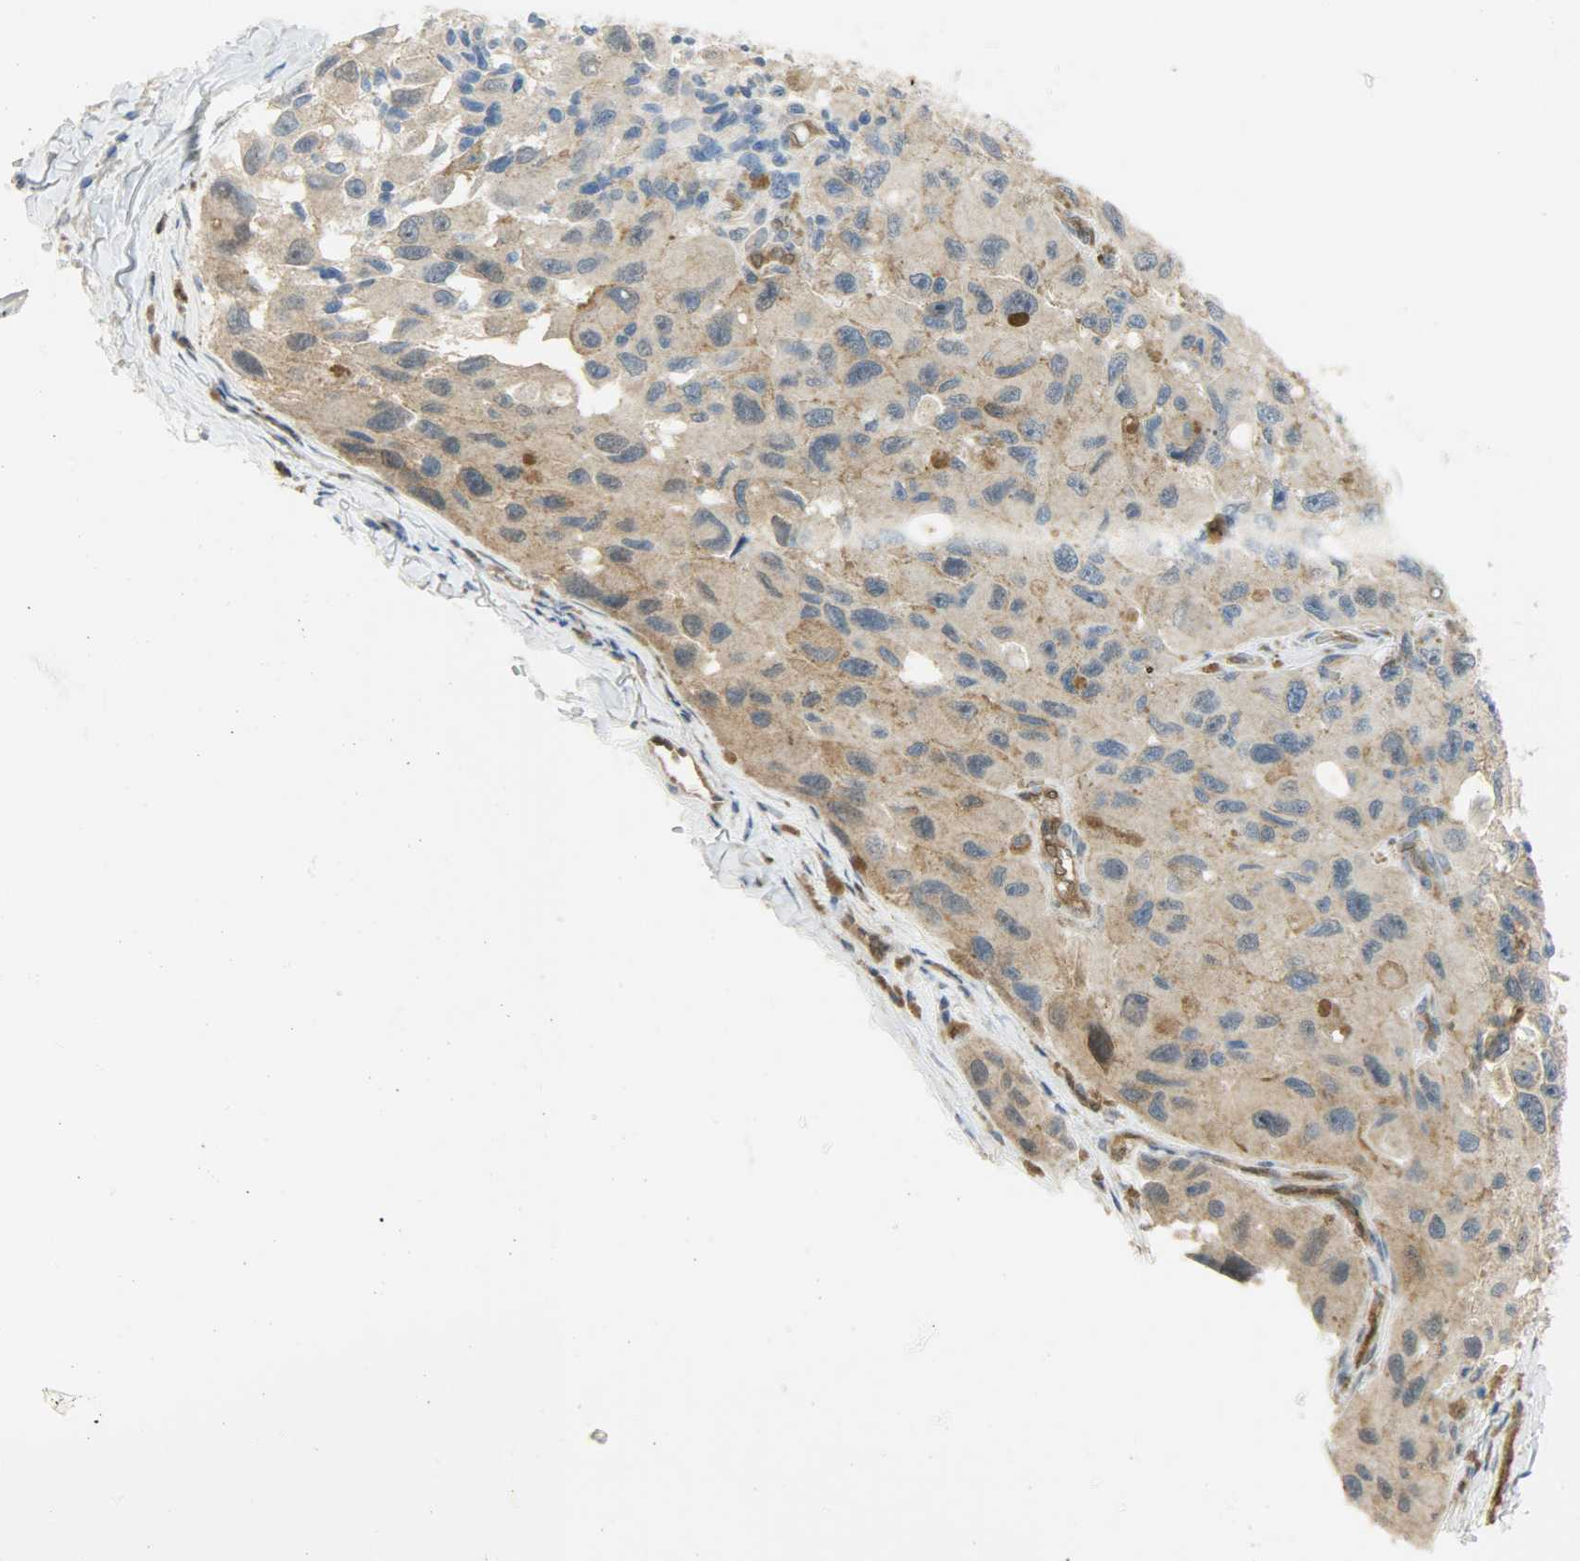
{"staining": {"intensity": "weak", "quantity": ">75%", "location": "cytoplasmic/membranous"}, "tissue": "melanoma", "cell_type": "Tumor cells", "image_type": "cancer", "snomed": [{"axis": "morphology", "description": "Malignant melanoma, NOS"}, {"axis": "topography", "description": "Skin"}], "caption": "Human malignant melanoma stained with a brown dye displays weak cytoplasmic/membranous positive expression in approximately >75% of tumor cells.", "gene": "FKBP1A", "patient": {"sex": "female", "age": 73}}